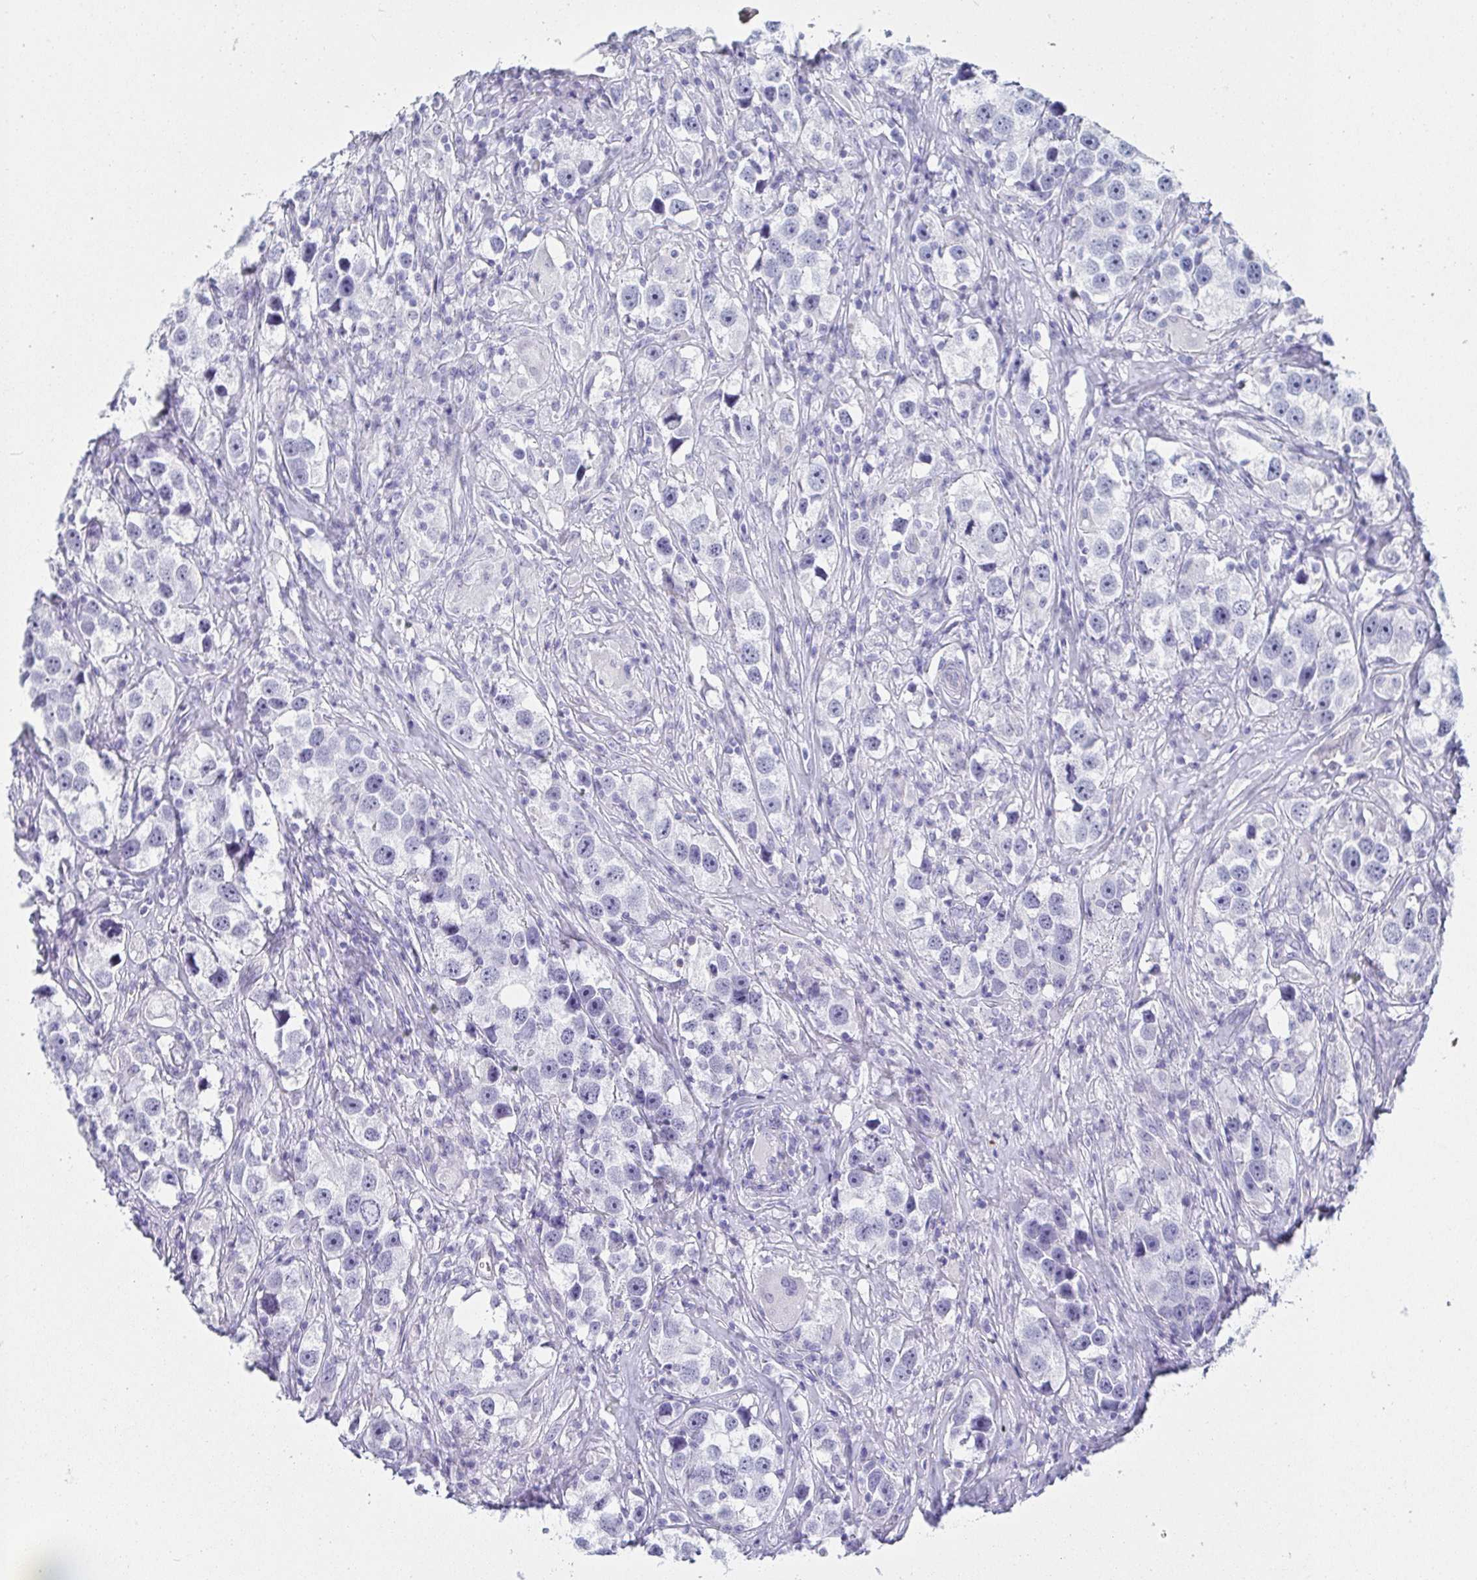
{"staining": {"intensity": "negative", "quantity": "none", "location": "none"}, "tissue": "testis cancer", "cell_type": "Tumor cells", "image_type": "cancer", "snomed": [{"axis": "morphology", "description": "Seminoma, NOS"}, {"axis": "topography", "description": "Testis"}], "caption": "Seminoma (testis) was stained to show a protein in brown. There is no significant staining in tumor cells. (Brightfield microscopy of DAB (3,3'-diaminobenzidine) IHC at high magnification).", "gene": "PRR27", "patient": {"sex": "male", "age": 49}}